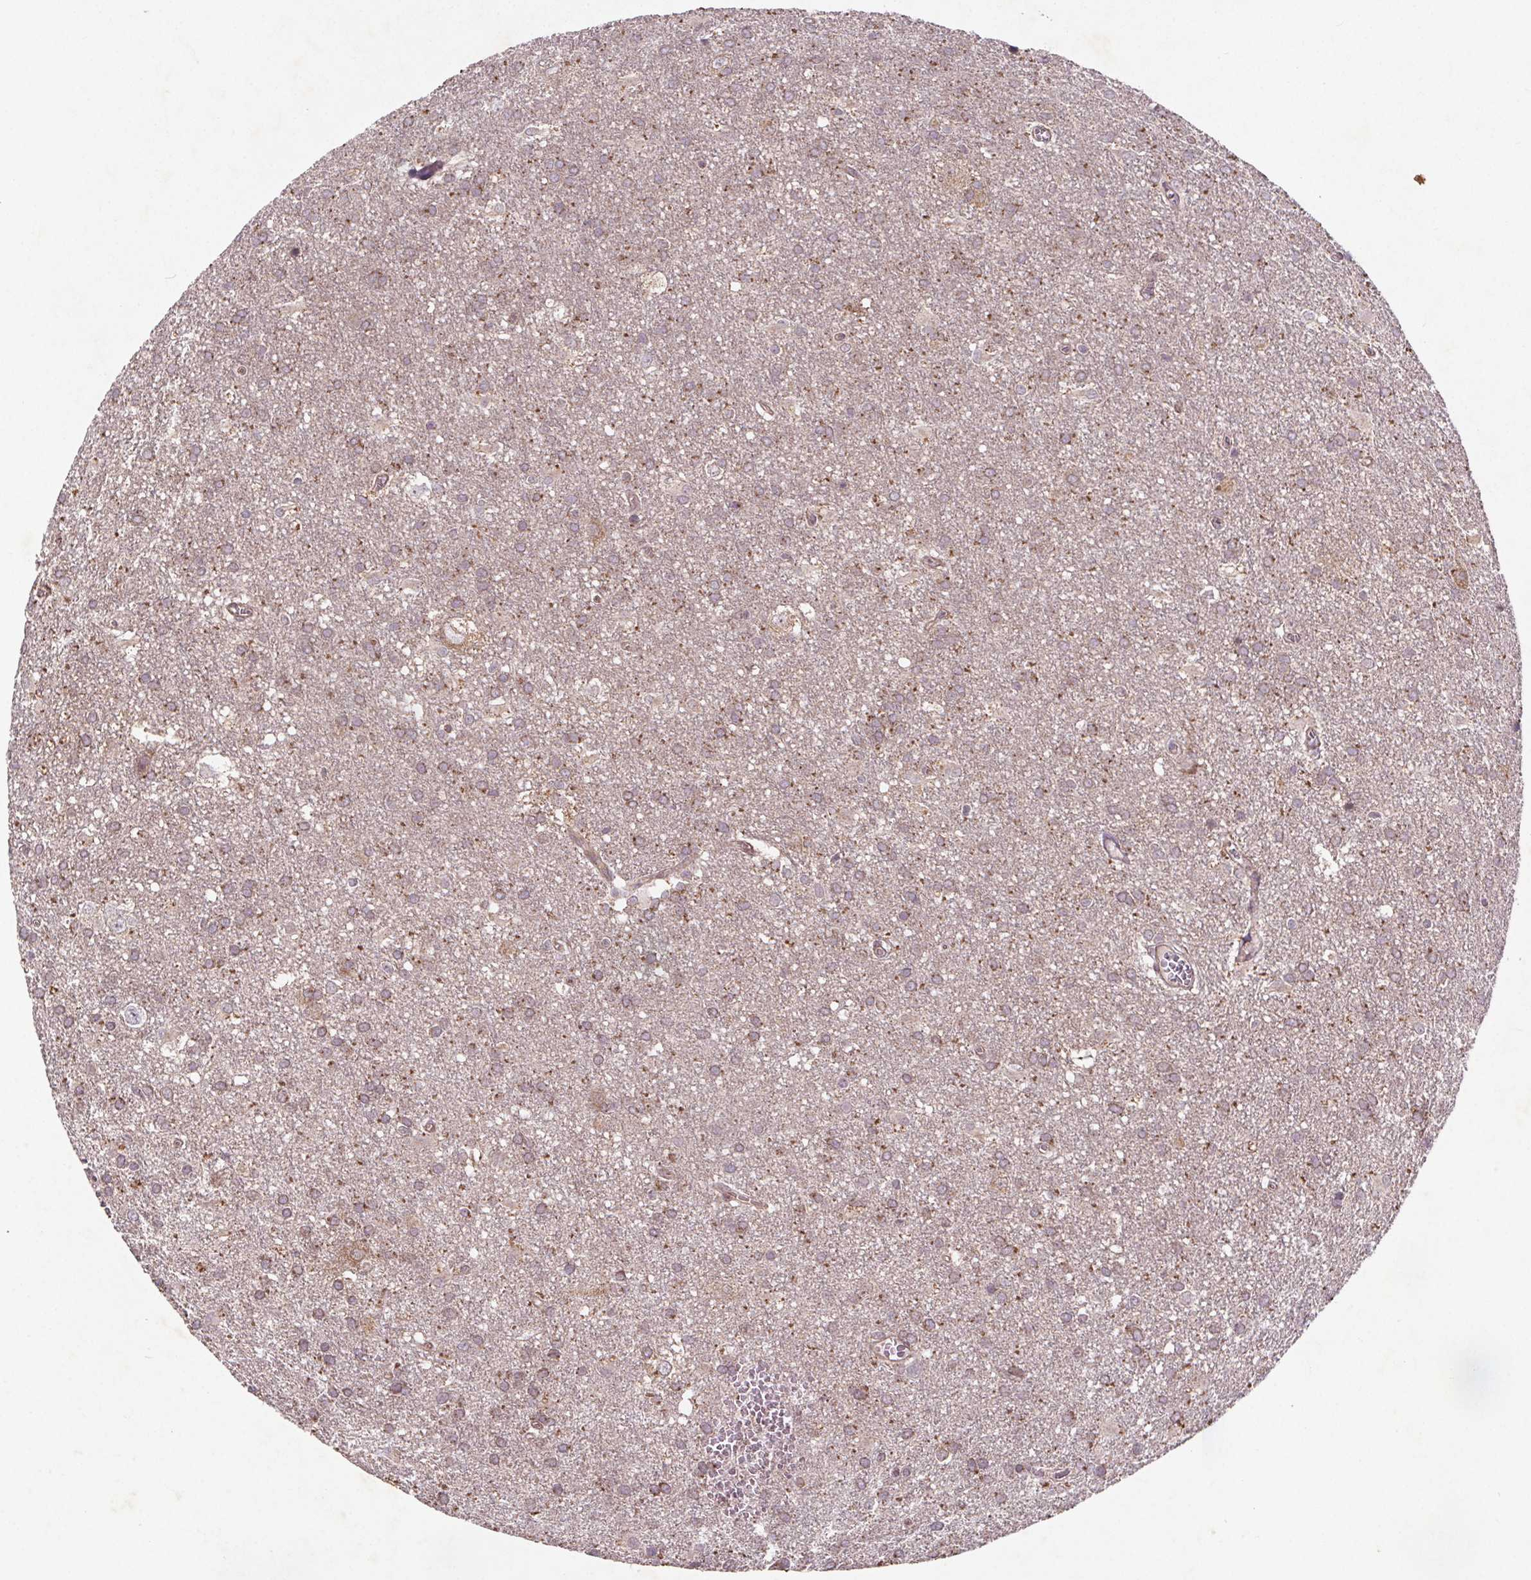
{"staining": {"intensity": "moderate", "quantity": "<25%", "location": "cytoplasmic/membranous"}, "tissue": "glioma", "cell_type": "Tumor cells", "image_type": "cancer", "snomed": [{"axis": "morphology", "description": "Glioma, malignant, Low grade"}, {"axis": "topography", "description": "Brain"}], "caption": "A high-resolution micrograph shows immunohistochemistry staining of malignant glioma (low-grade), which demonstrates moderate cytoplasmic/membranous expression in about <25% of tumor cells.", "gene": "STRN3", "patient": {"sex": "male", "age": 66}}